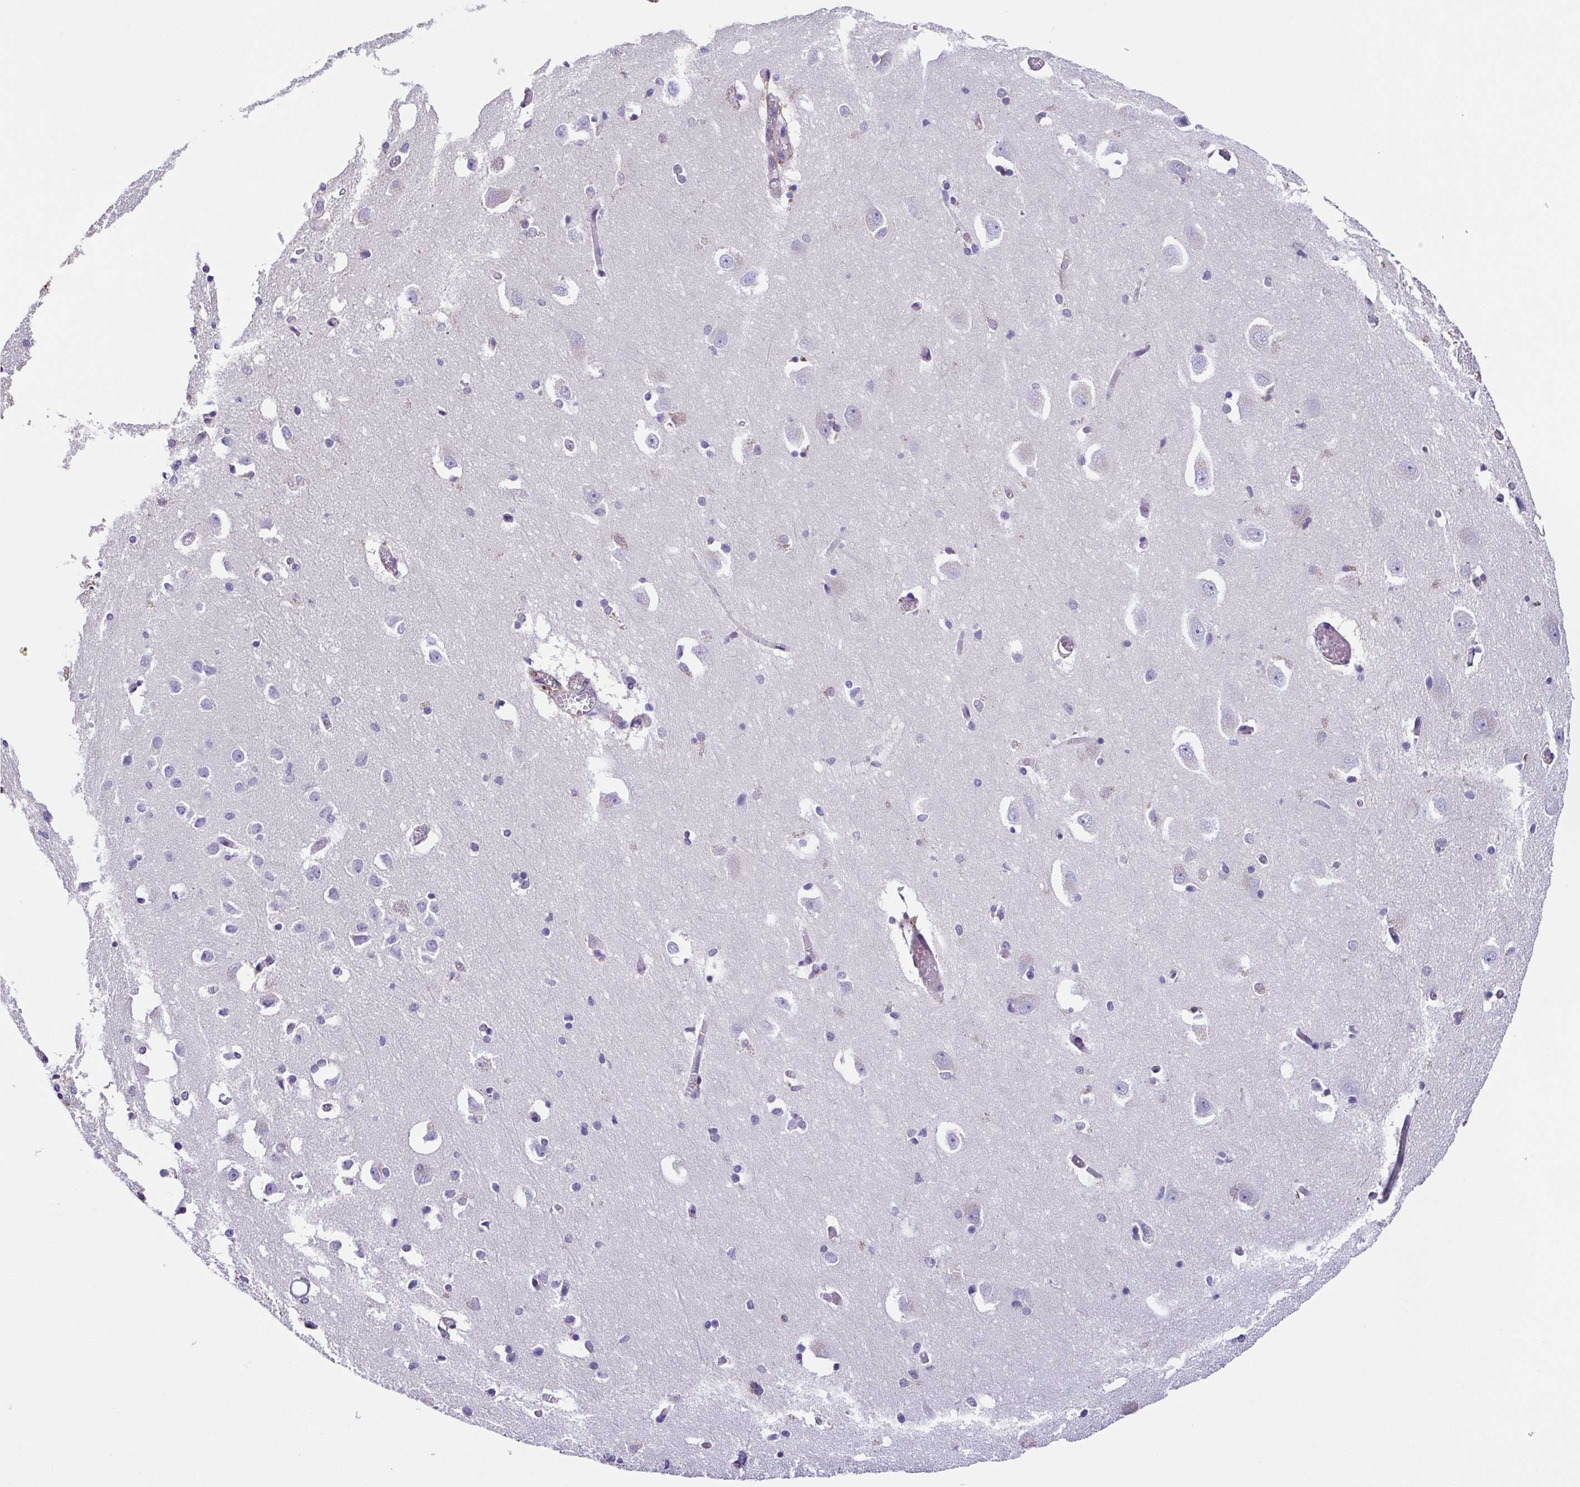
{"staining": {"intensity": "negative", "quantity": "none", "location": "none"}, "tissue": "caudate", "cell_type": "Glial cells", "image_type": "normal", "snomed": [{"axis": "morphology", "description": "Normal tissue, NOS"}, {"axis": "topography", "description": "Lateral ventricle wall"}, {"axis": "topography", "description": "Hippocampus"}], "caption": "This is an immunohistochemistry micrograph of unremarkable caudate. There is no staining in glial cells.", "gene": "ANXA10", "patient": {"sex": "female", "age": 63}}